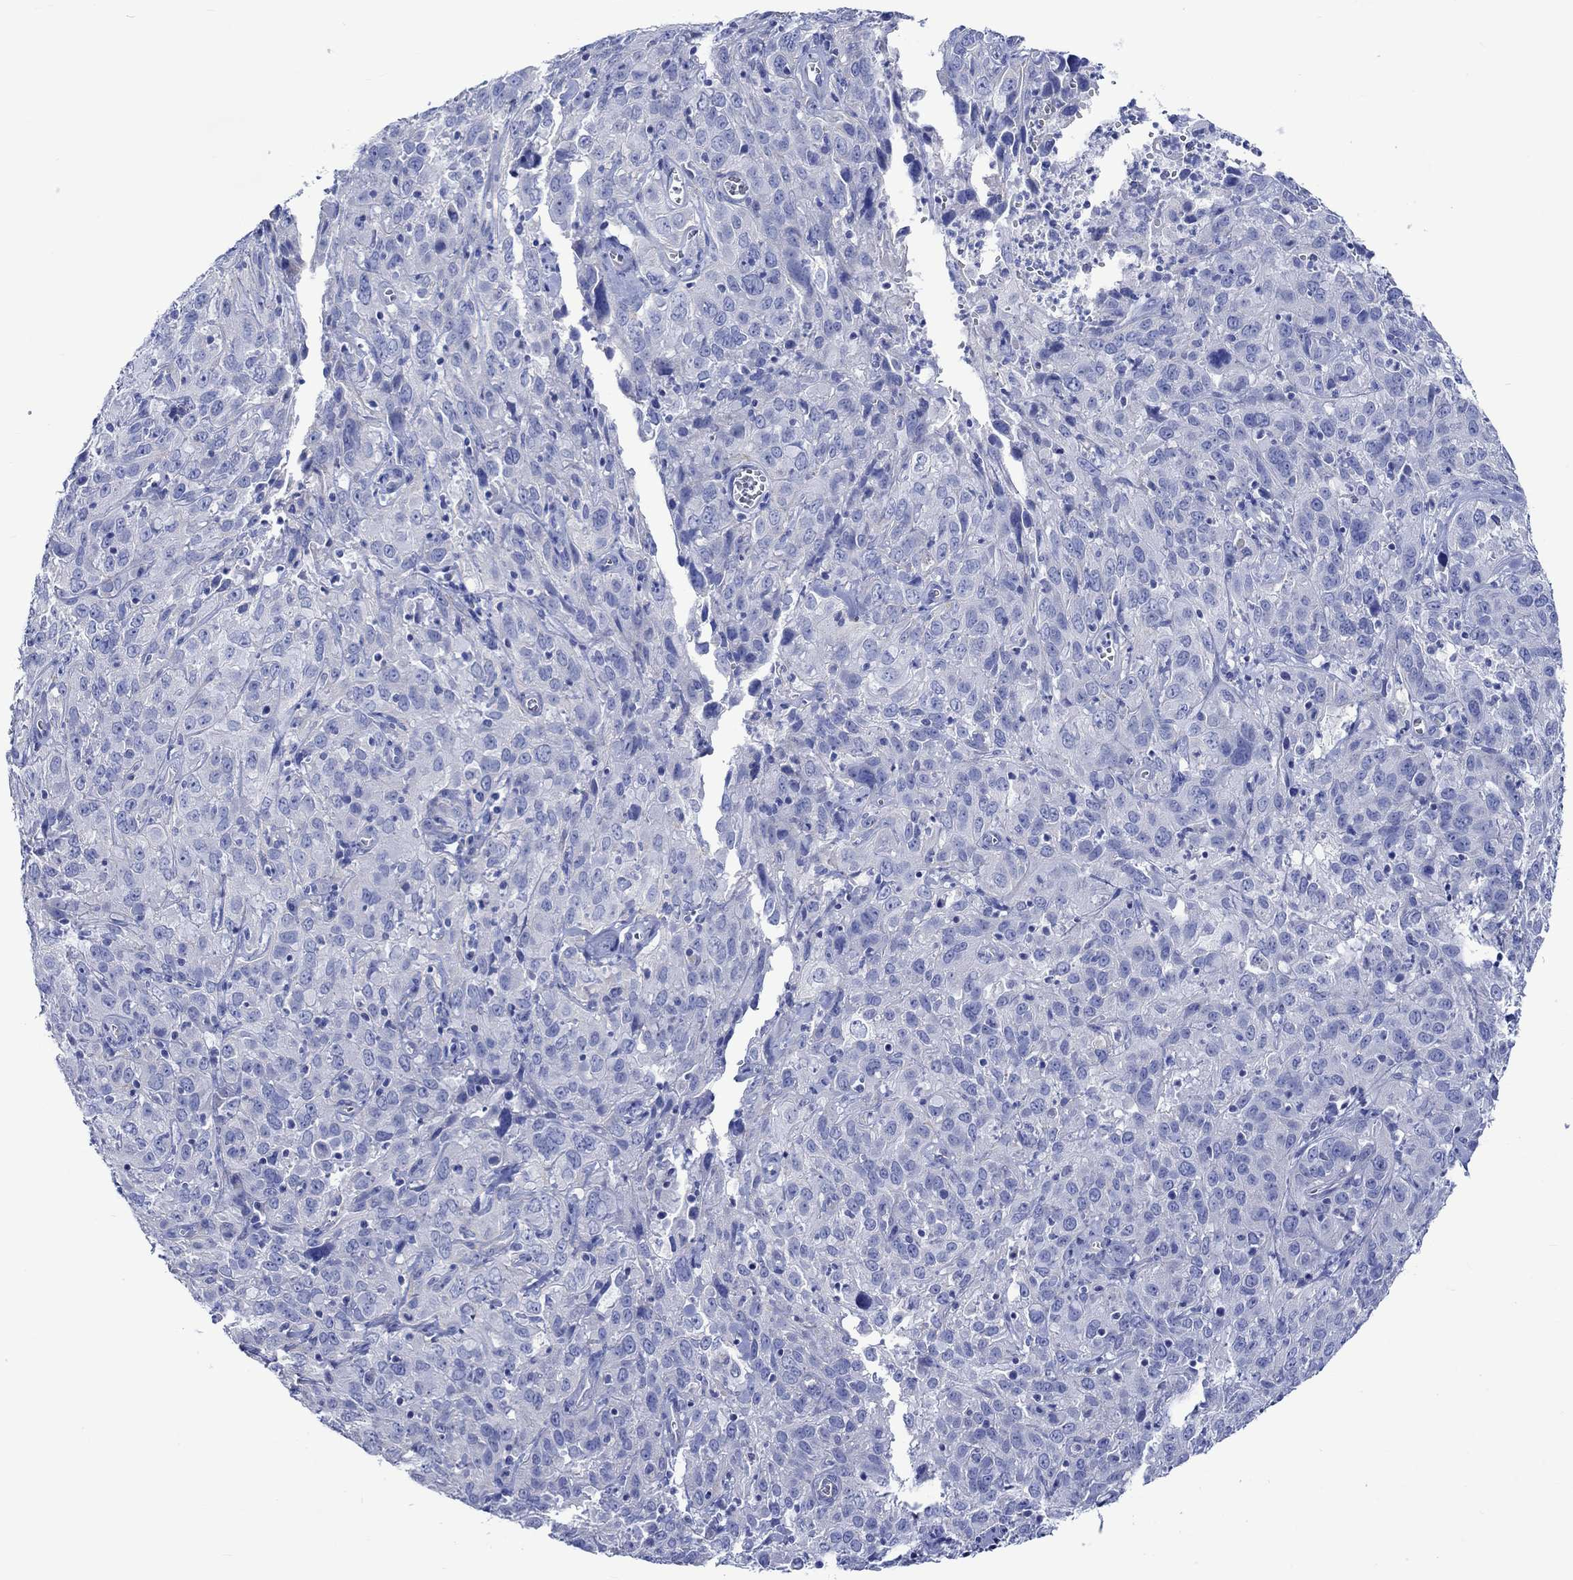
{"staining": {"intensity": "negative", "quantity": "none", "location": "none"}, "tissue": "cervical cancer", "cell_type": "Tumor cells", "image_type": "cancer", "snomed": [{"axis": "morphology", "description": "Squamous cell carcinoma, NOS"}, {"axis": "topography", "description": "Cervix"}], "caption": "This is an immunohistochemistry image of human cervical cancer (squamous cell carcinoma). There is no positivity in tumor cells.", "gene": "CPLX2", "patient": {"sex": "female", "age": 32}}